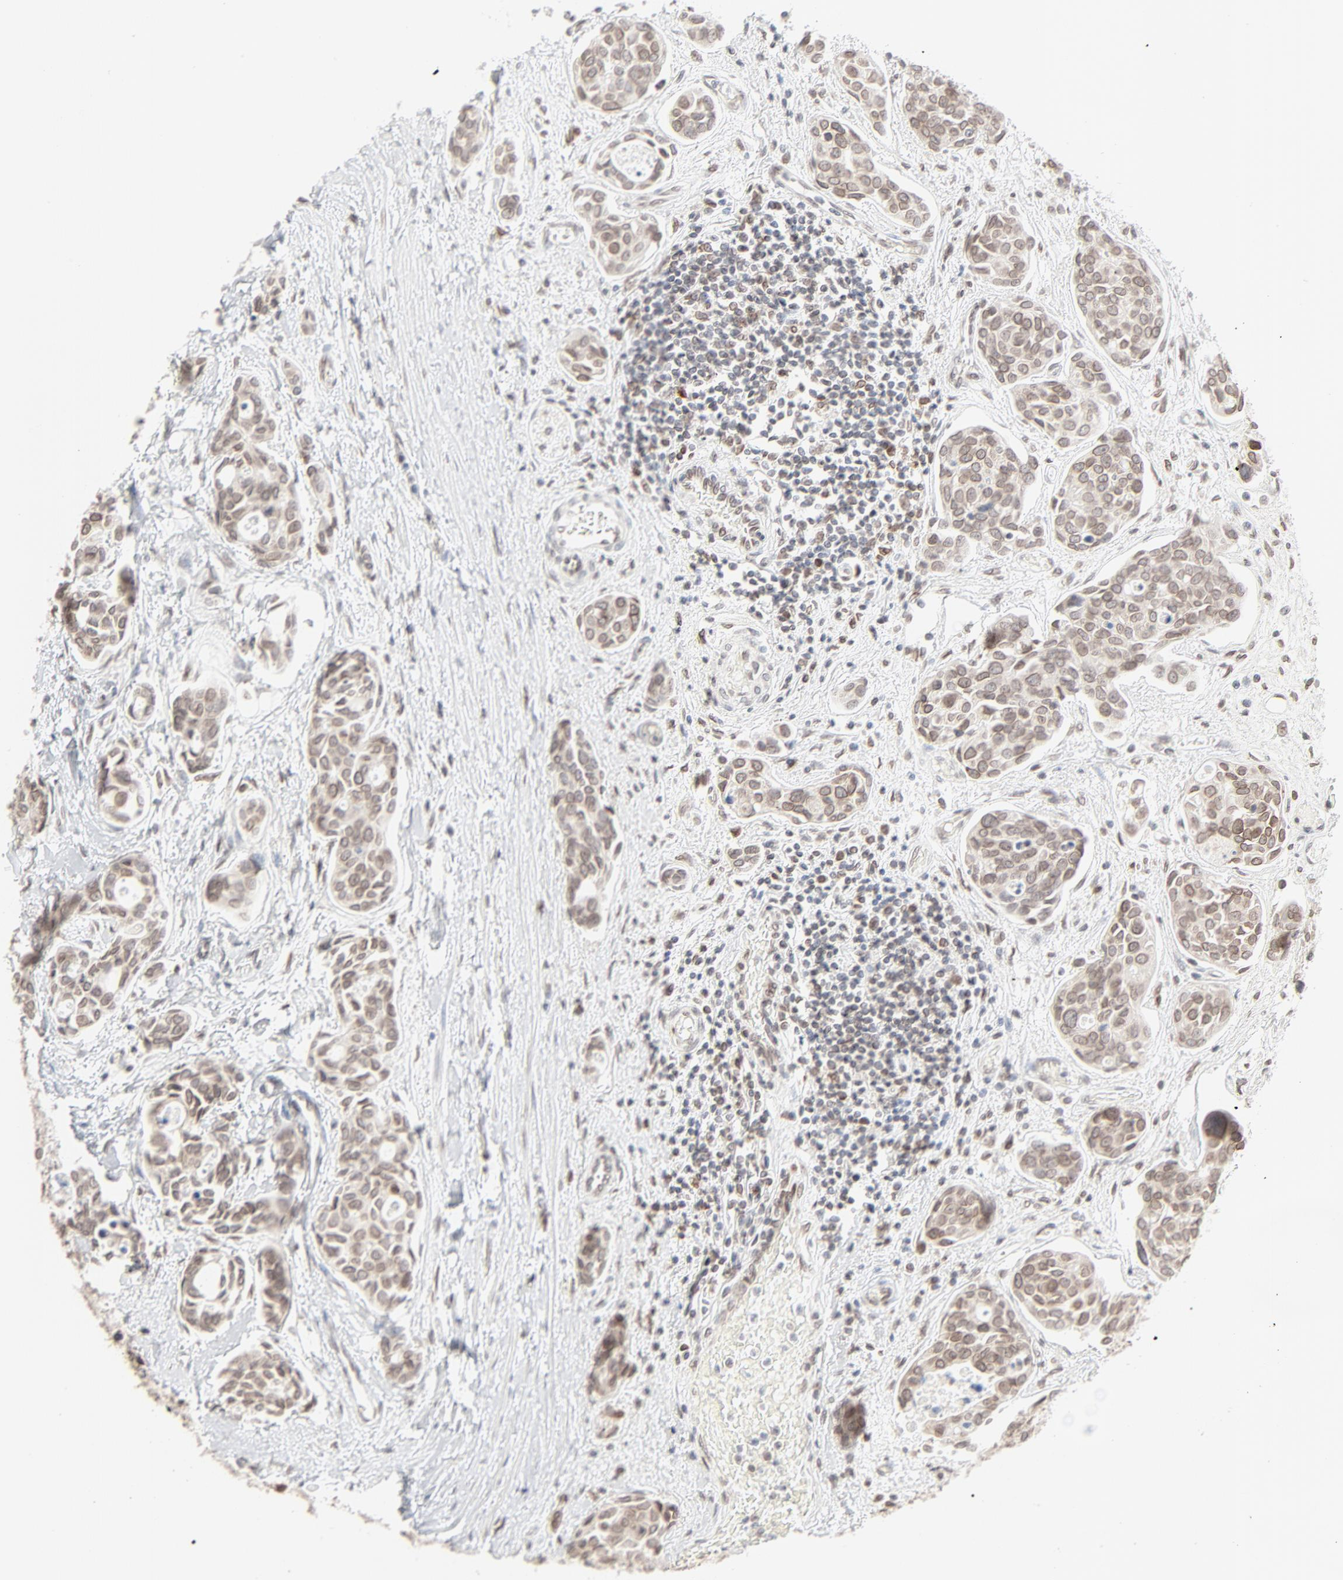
{"staining": {"intensity": "moderate", "quantity": ">75%", "location": "cytoplasmic/membranous,nuclear"}, "tissue": "urothelial cancer", "cell_type": "Tumor cells", "image_type": "cancer", "snomed": [{"axis": "morphology", "description": "Urothelial carcinoma, High grade"}, {"axis": "topography", "description": "Urinary bladder"}], "caption": "Immunohistochemistry of urothelial carcinoma (high-grade) exhibits medium levels of moderate cytoplasmic/membranous and nuclear staining in approximately >75% of tumor cells. The staining was performed using DAB to visualize the protein expression in brown, while the nuclei were stained in blue with hematoxylin (Magnification: 20x).", "gene": "MAD1L1", "patient": {"sex": "male", "age": 78}}